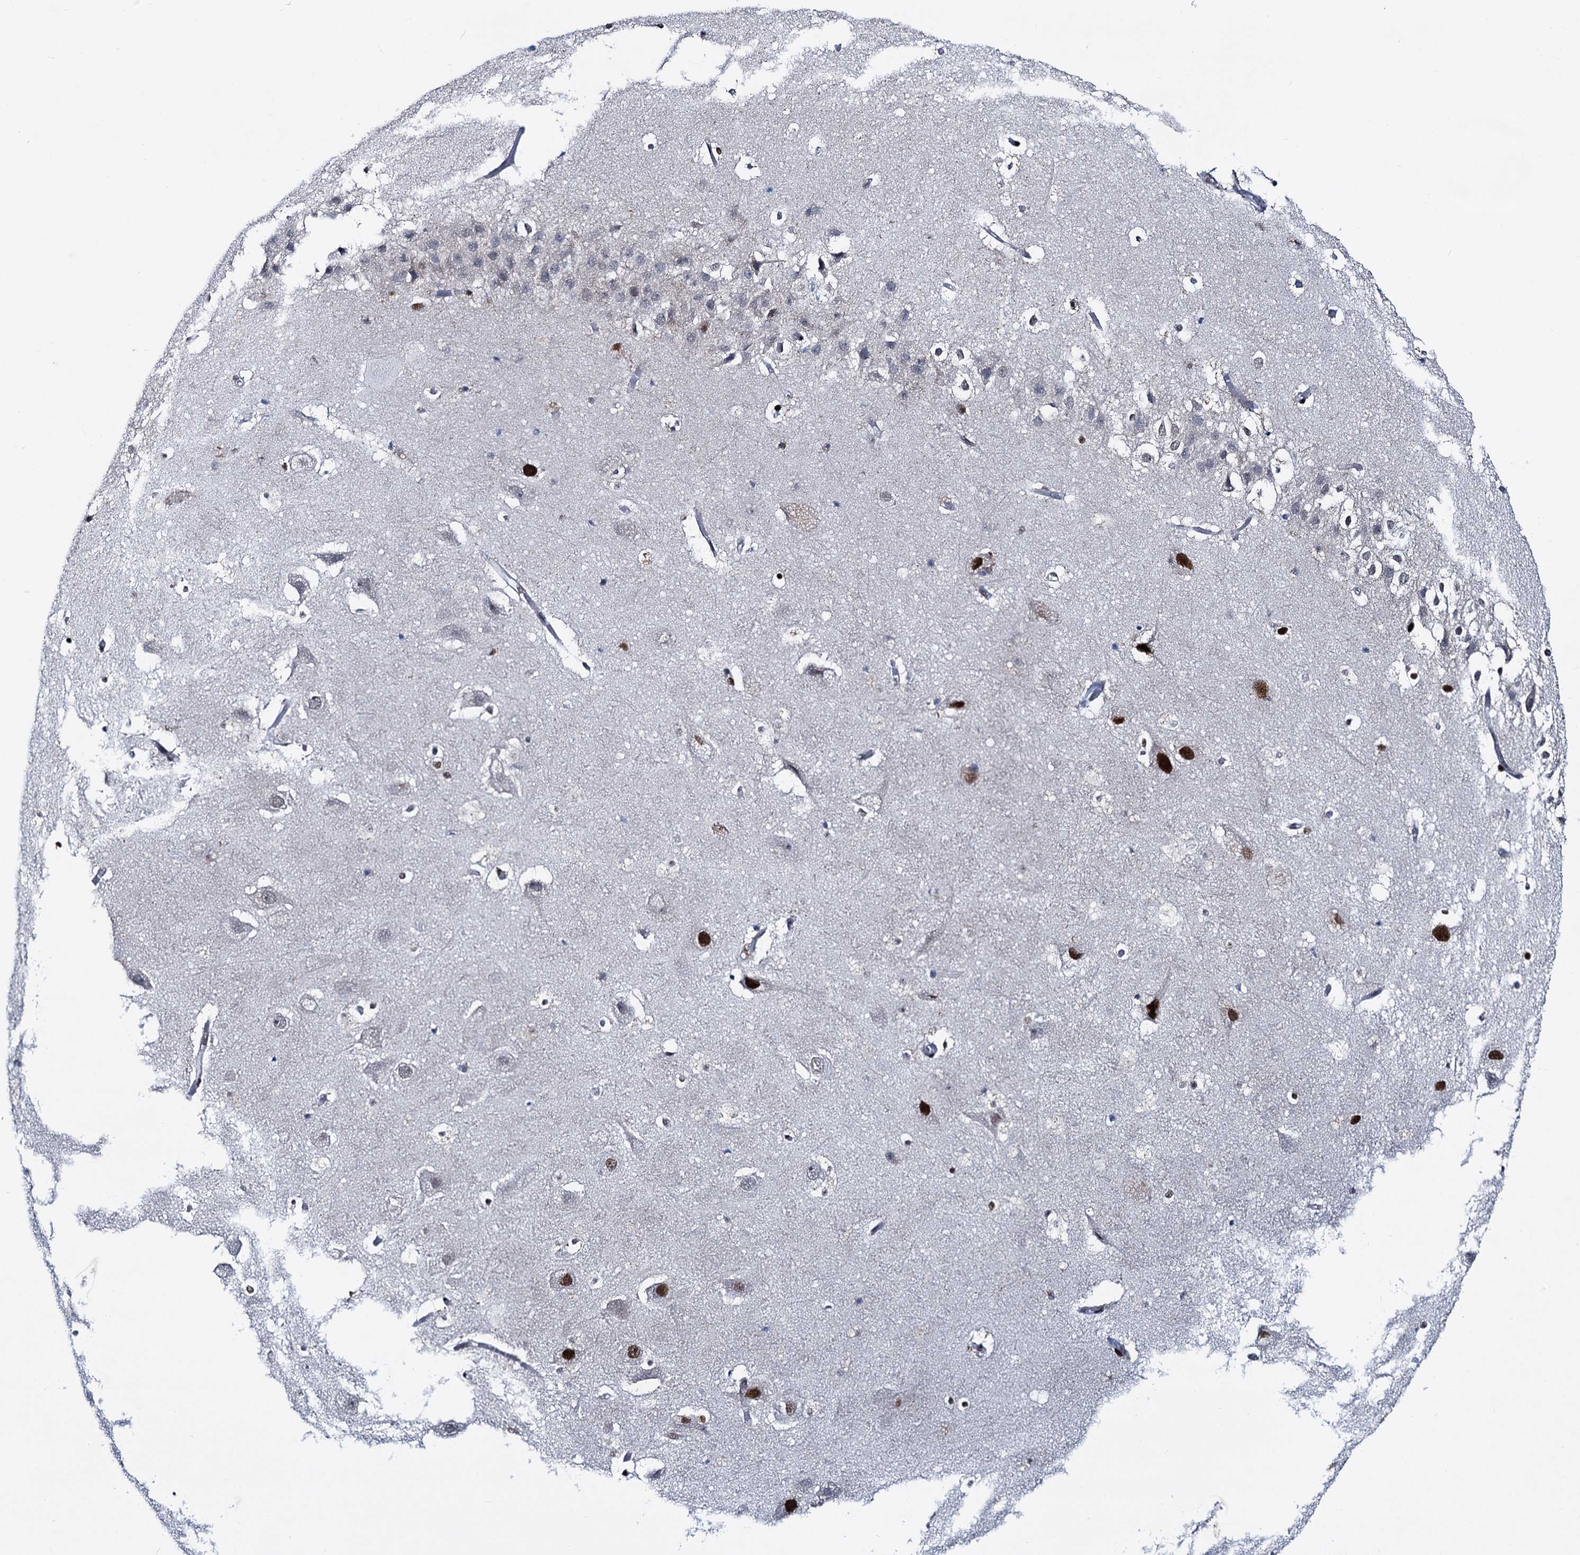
{"staining": {"intensity": "weak", "quantity": "<25%", "location": "nuclear"}, "tissue": "hippocampus", "cell_type": "Glial cells", "image_type": "normal", "snomed": [{"axis": "morphology", "description": "Normal tissue, NOS"}, {"axis": "topography", "description": "Hippocampus"}], "caption": "Glial cells show no significant protein staining in benign hippocampus.", "gene": "RUFY2", "patient": {"sex": "female", "age": 52}}